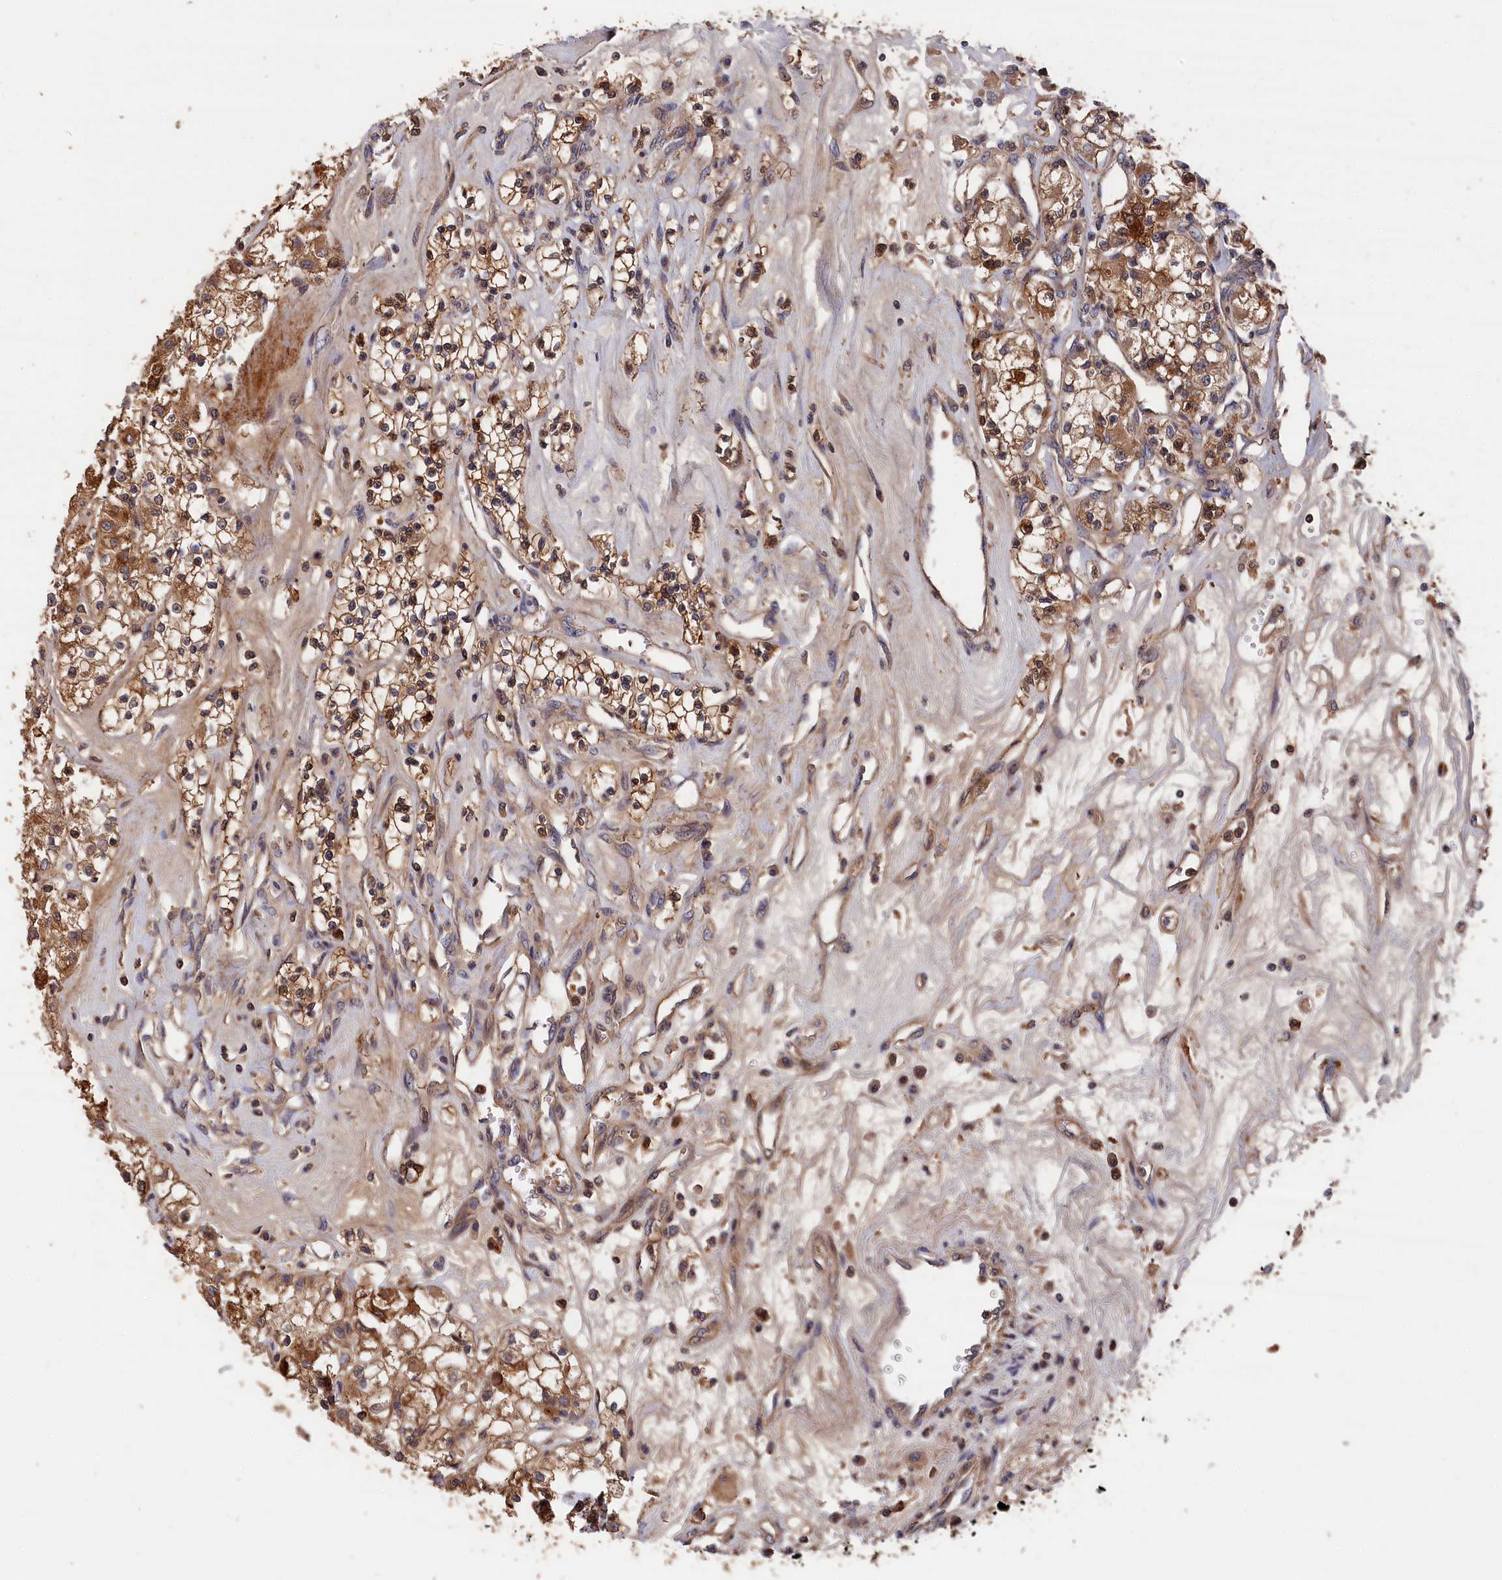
{"staining": {"intensity": "moderate", "quantity": ">75%", "location": "cytoplasmic/membranous"}, "tissue": "renal cancer", "cell_type": "Tumor cells", "image_type": "cancer", "snomed": [{"axis": "morphology", "description": "Adenocarcinoma, NOS"}, {"axis": "topography", "description": "Kidney"}], "caption": "Approximately >75% of tumor cells in renal cancer (adenocarcinoma) show moderate cytoplasmic/membranous protein expression as visualized by brown immunohistochemical staining.", "gene": "RMI2", "patient": {"sex": "female", "age": 59}}